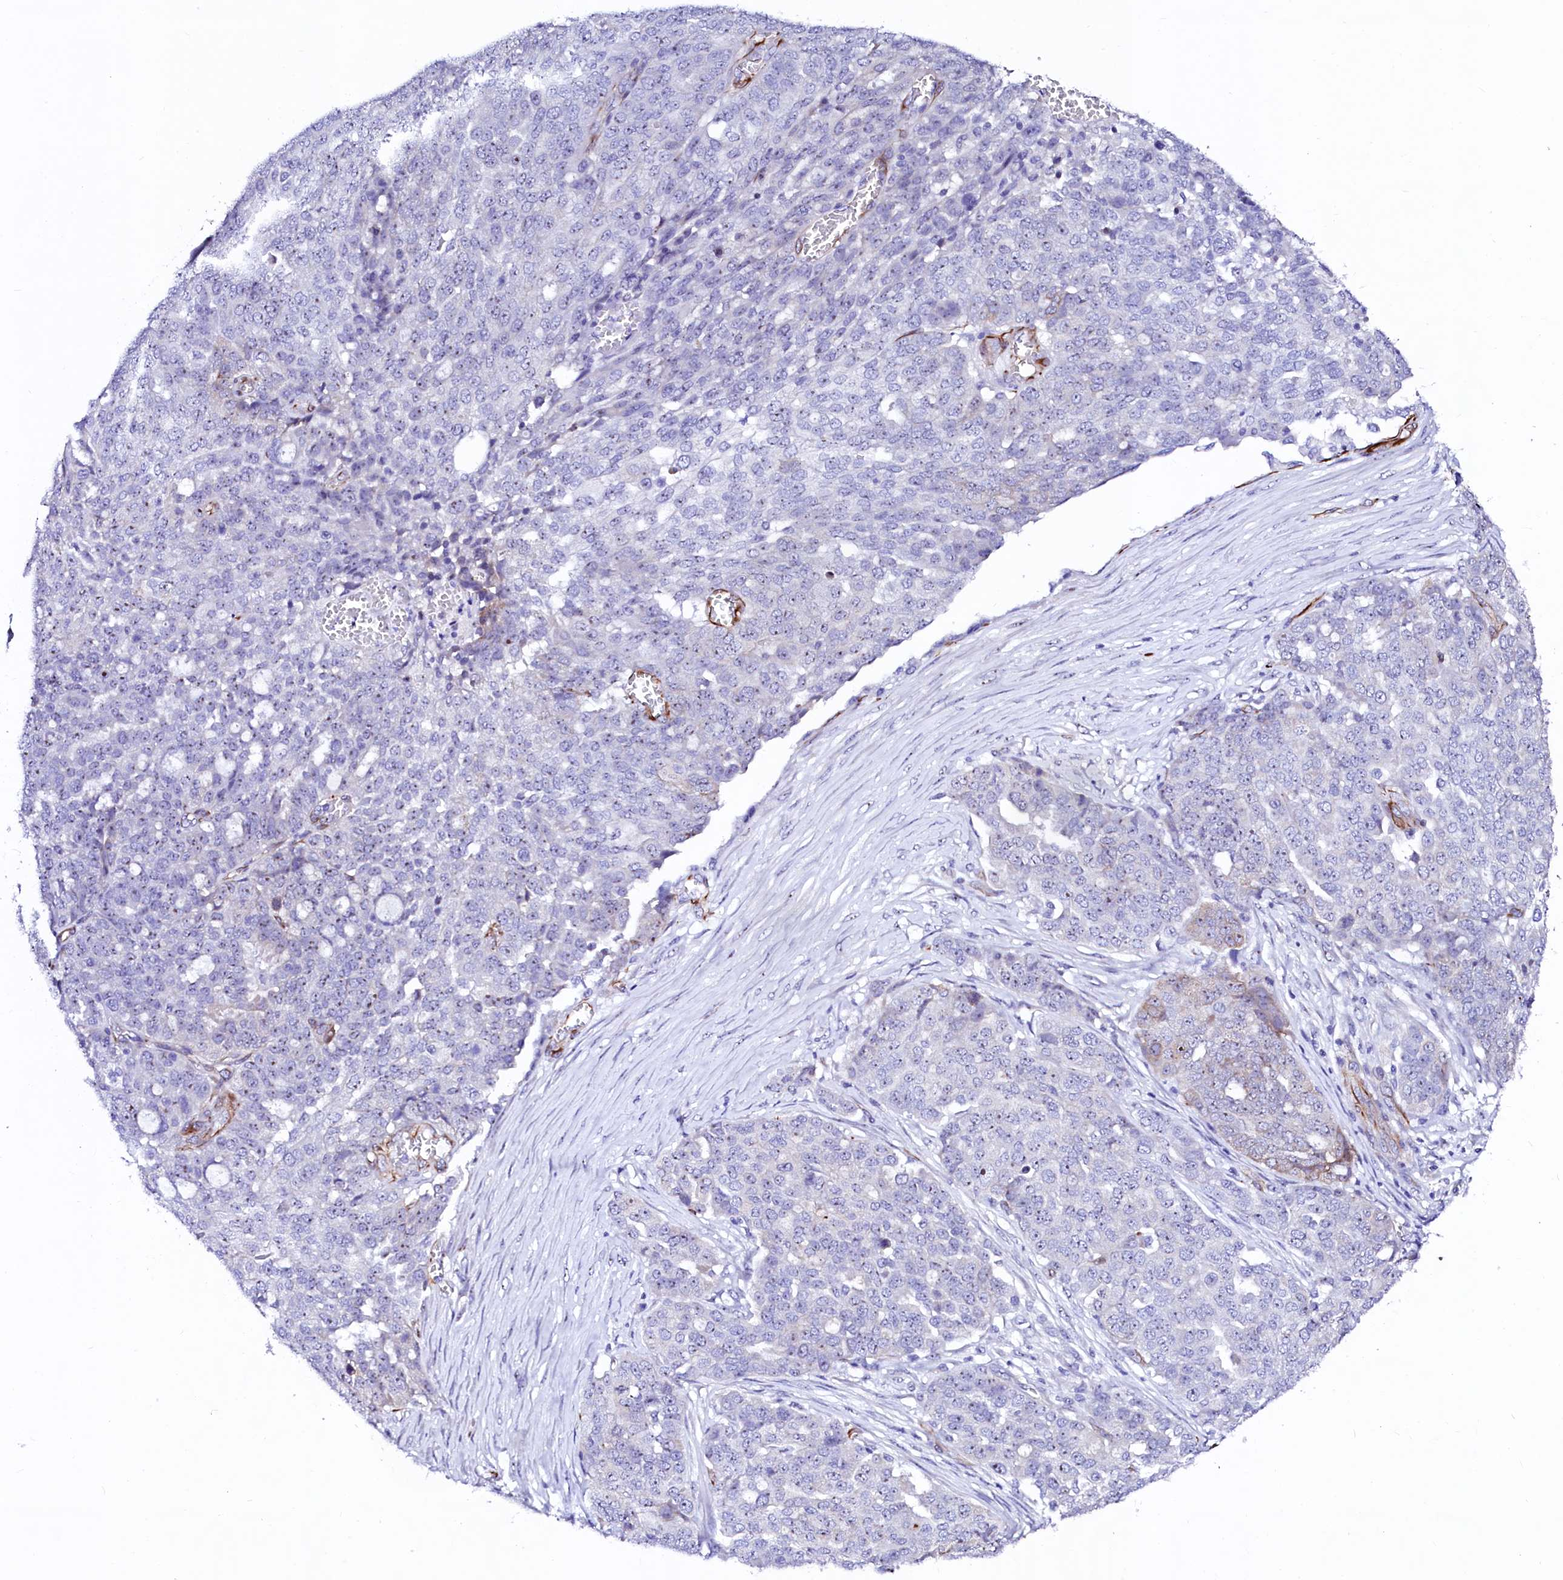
{"staining": {"intensity": "negative", "quantity": "none", "location": "none"}, "tissue": "ovarian cancer", "cell_type": "Tumor cells", "image_type": "cancer", "snomed": [{"axis": "morphology", "description": "Cystadenocarcinoma, serous, NOS"}, {"axis": "topography", "description": "Soft tissue"}, {"axis": "topography", "description": "Ovary"}], "caption": "An immunohistochemistry (IHC) image of ovarian cancer is shown. There is no staining in tumor cells of ovarian cancer. (DAB (3,3'-diaminobenzidine) immunohistochemistry (IHC) with hematoxylin counter stain).", "gene": "SFR1", "patient": {"sex": "female", "age": 57}}